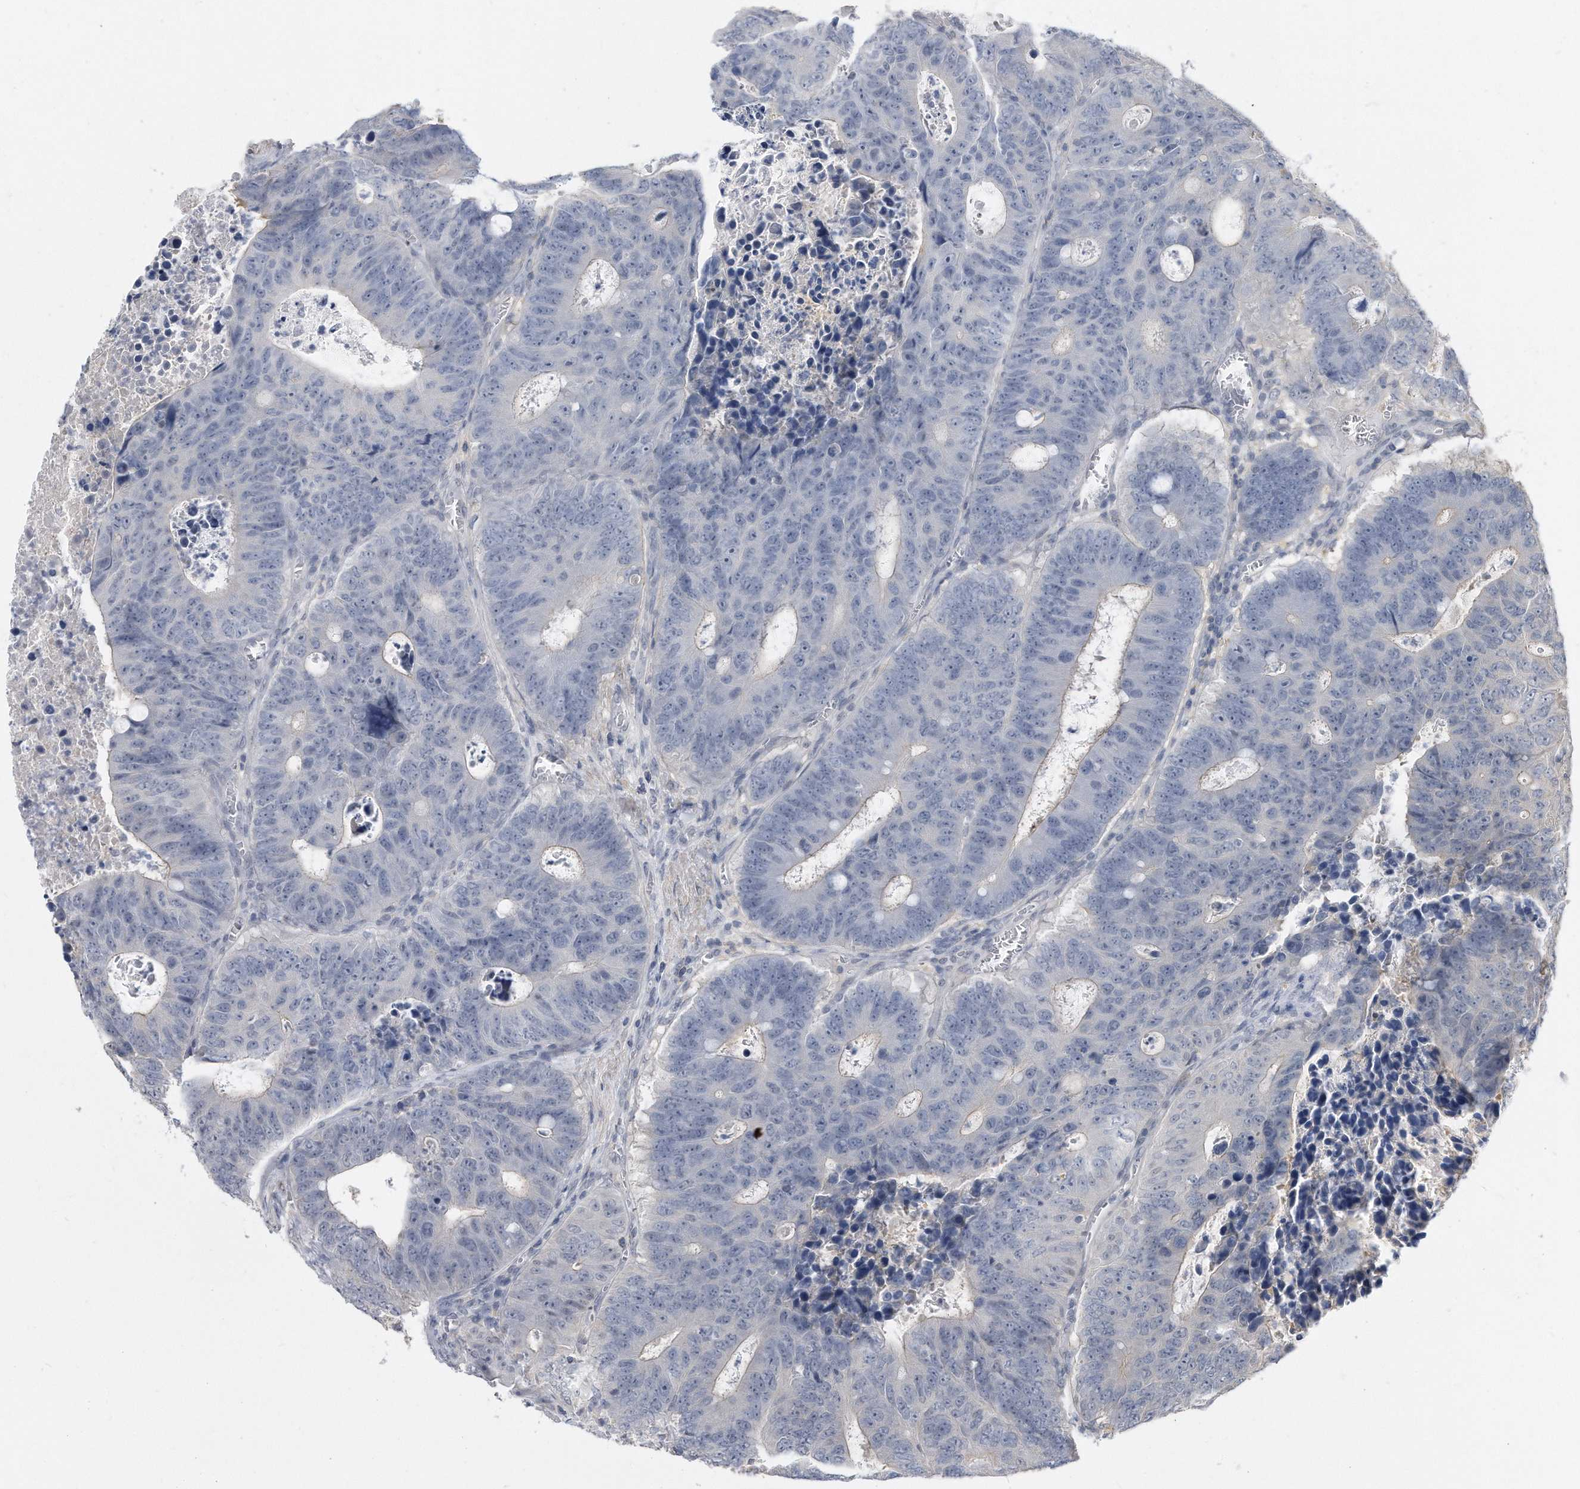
{"staining": {"intensity": "negative", "quantity": "none", "location": "none"}, "tissue": "colorectal cancer", "cell_type": "Tumor cells", "image_type": "cancer", "snomed": [{"axis": "morphology", "description": "Adenocarcinoma, NOS"}, {"axis": "topography", "description": "Colon"}], "caption": "High power microscopy photomicrograph of an immunohistochemistry (IHC) image of colorectal cancer, revealing no significant positivity in tumor cells.", "gene": "TCP1", "patient": {"sex": "male", "age": 87}}